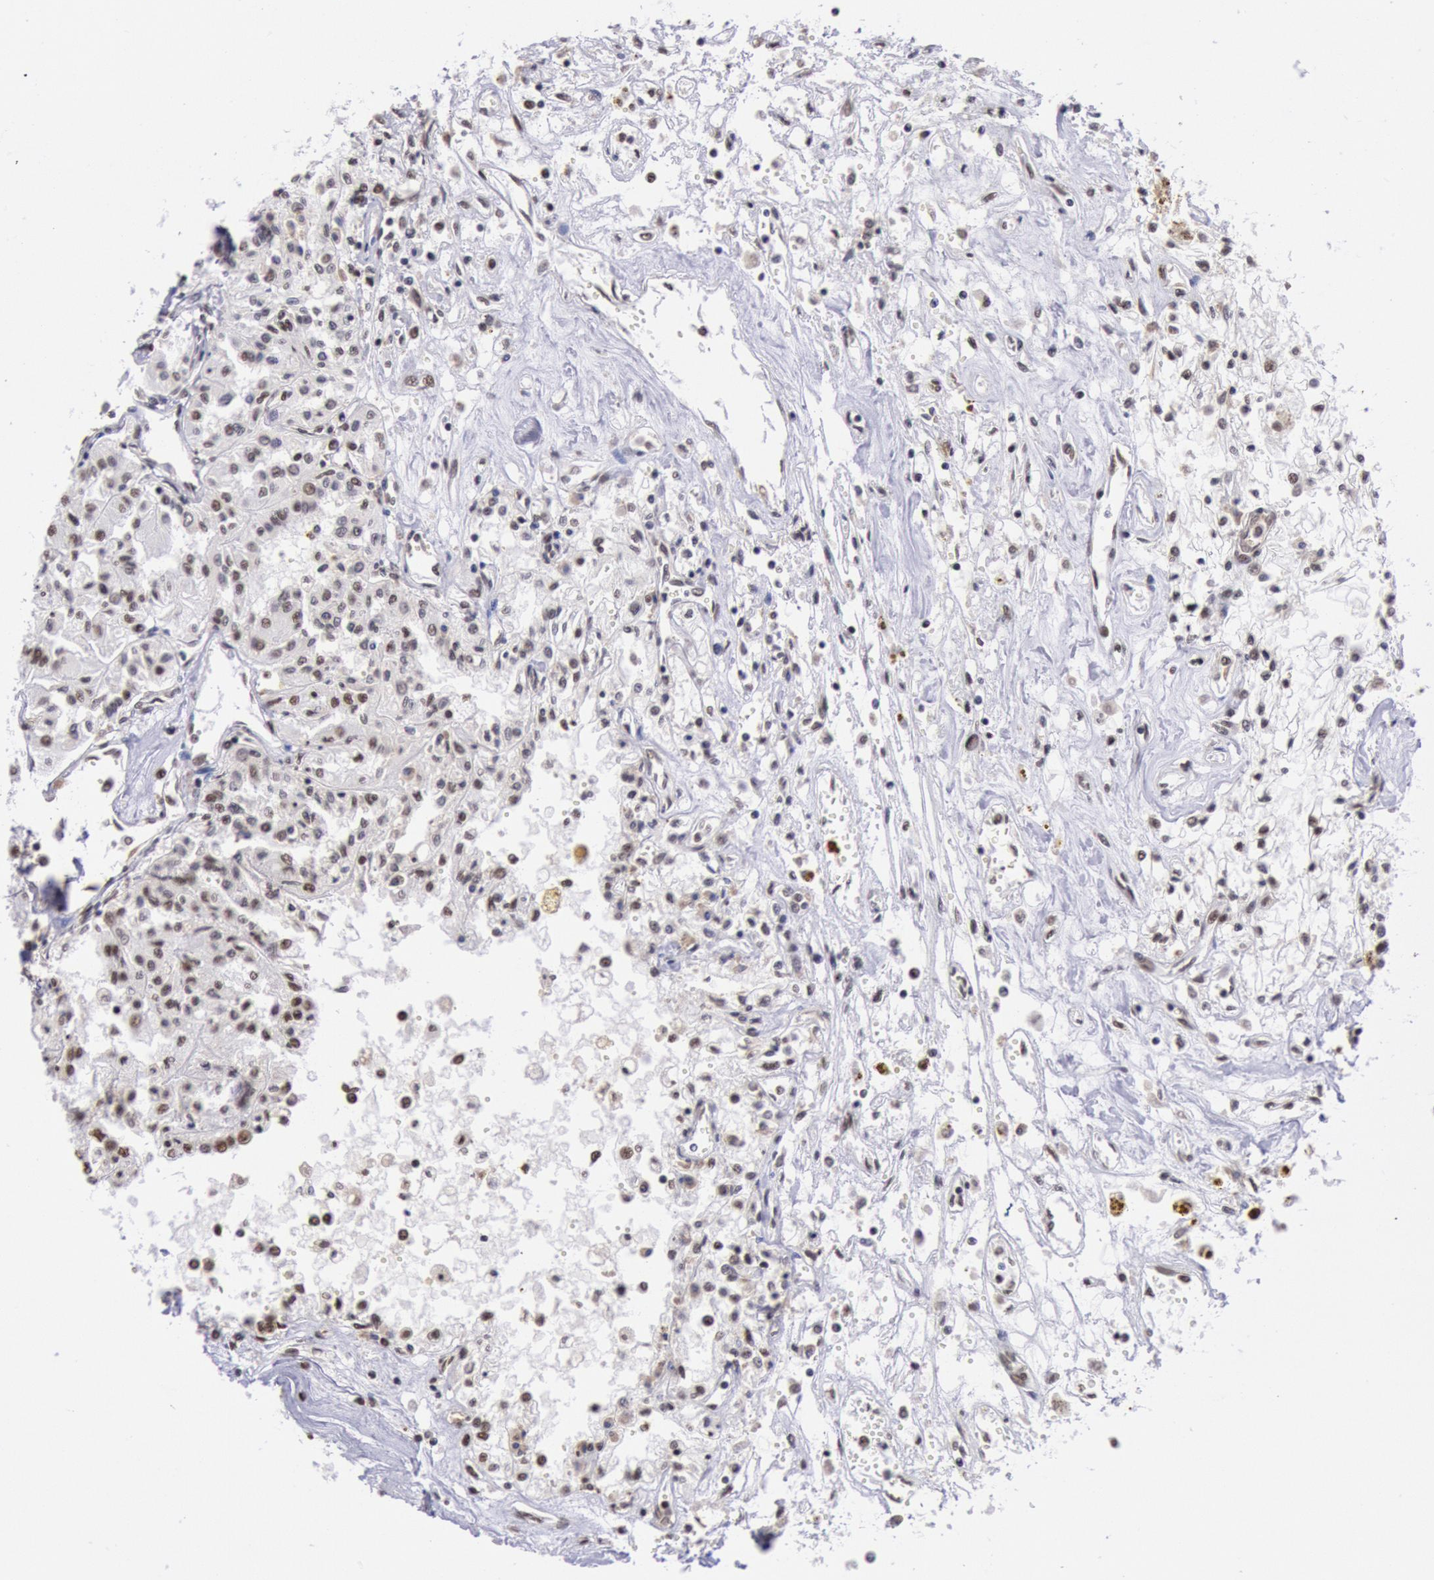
{"staining": {"intensity": "weak", "quantity": "25%-75%", "location": "nuclear"}, "tissue": "renal cancer", "cell_type": "Tumor cells", "image_type": "cancer", "snomed": [{"axis": "morphology", "description": "Adenocarcinoma, NOS"}, {"axis": "topography", "description": "Kidney"}], "caption": "Renal cancer (adenocarcinoma) stained with a brown dye exhibits weak nuclear positive positivity in approximately 25%-75% of tumor cells.", "gene": "SNRPD3", "patient": {"sex": "male", "age": 78}}